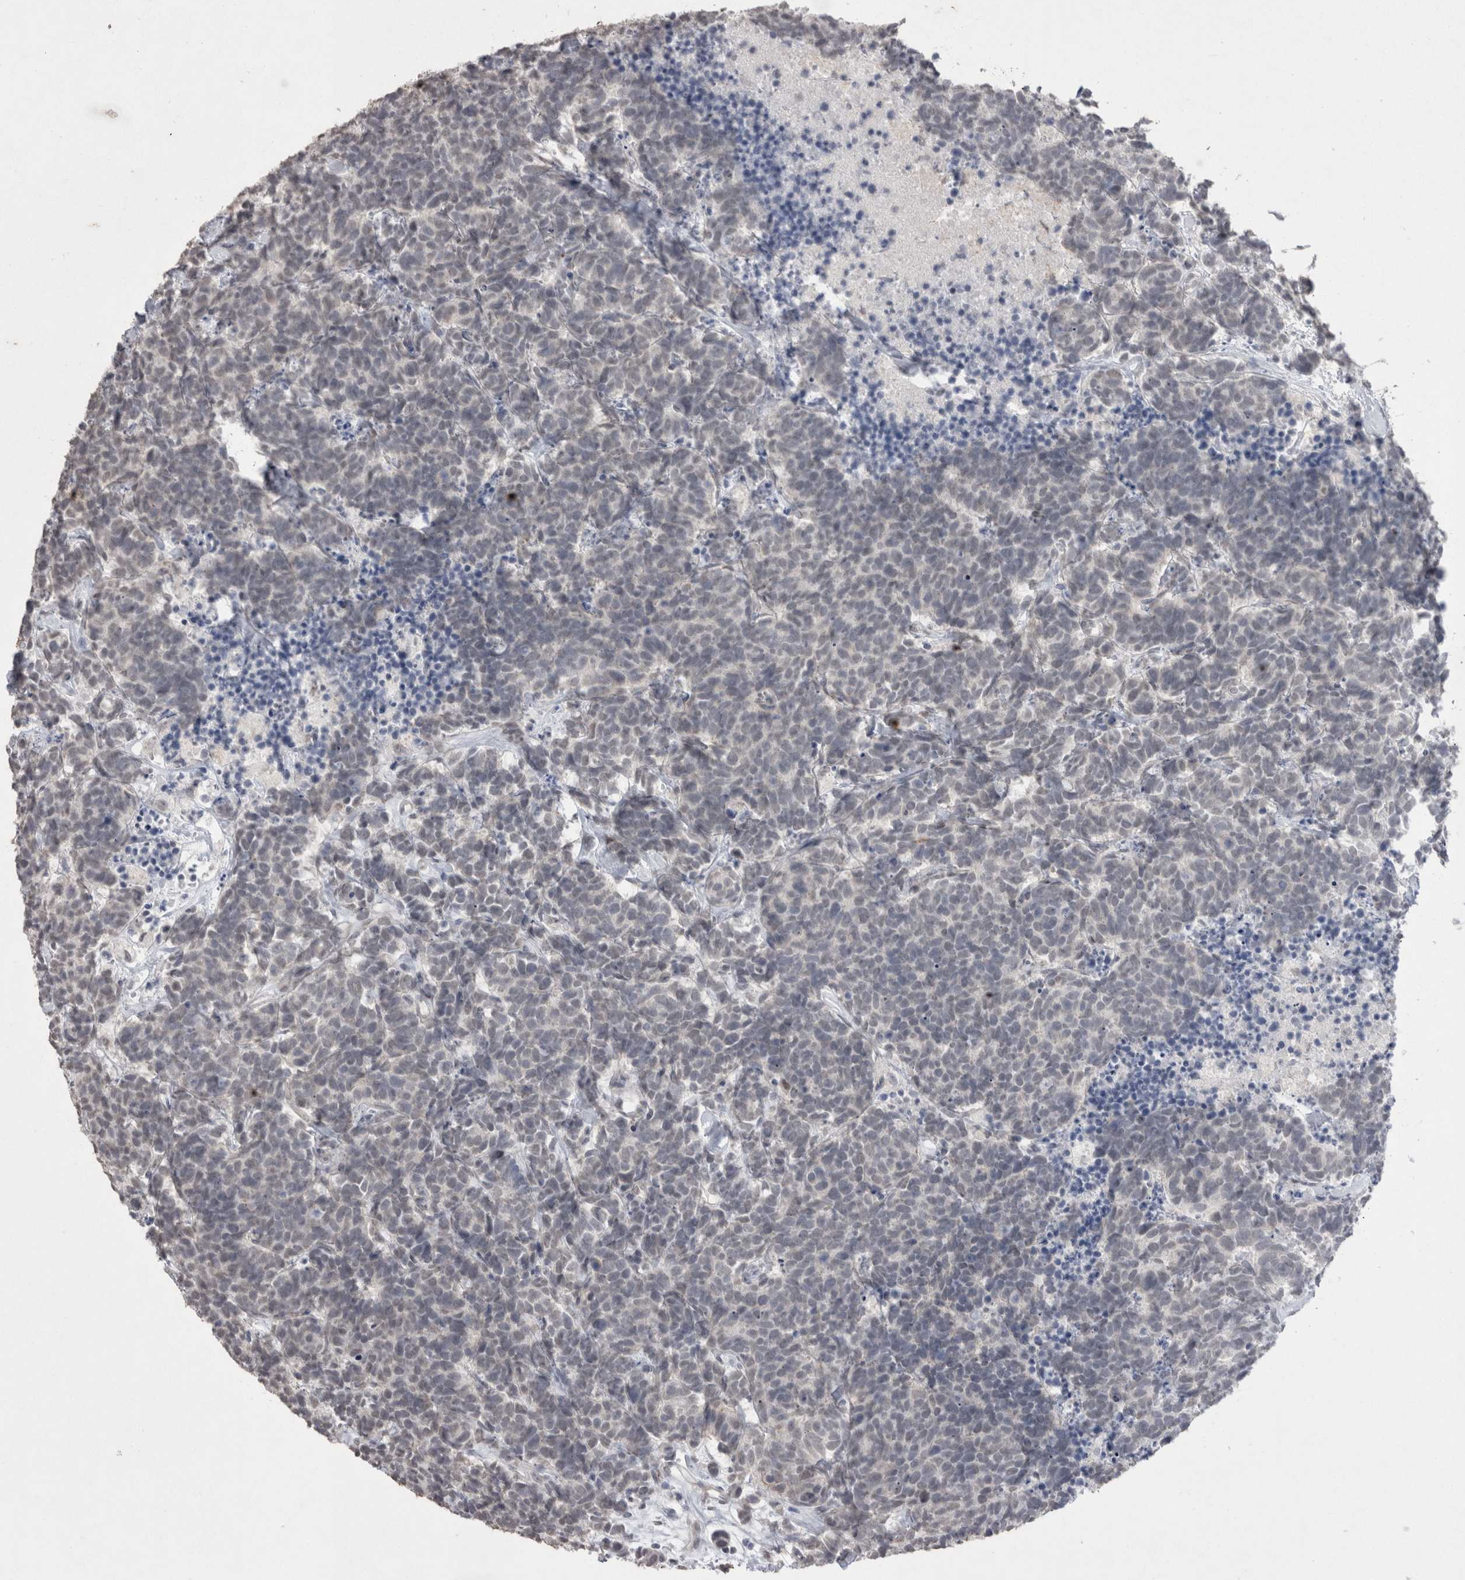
{"staining": {"intensity": "negative", "quantity": "none", "location": "none"}, "tissue": "carcinoid", "cell_type": "Tumor cells", "image_type": "cancer", "snomed": [{"axis": "morphology", "description": "Carcinoma, NOS"}, {"axis": "morphology", "description": "Carcinoid, malignant, NOS"}, {"axis": "topography", "description": "Urinary bladder"}], "caption": "Immunohistochemical staining of carcinoid (malignant) exhibits no significant staining in tumor cells.", "gene": "DDX4", "patient": {"sex": "male", "age": 57}}